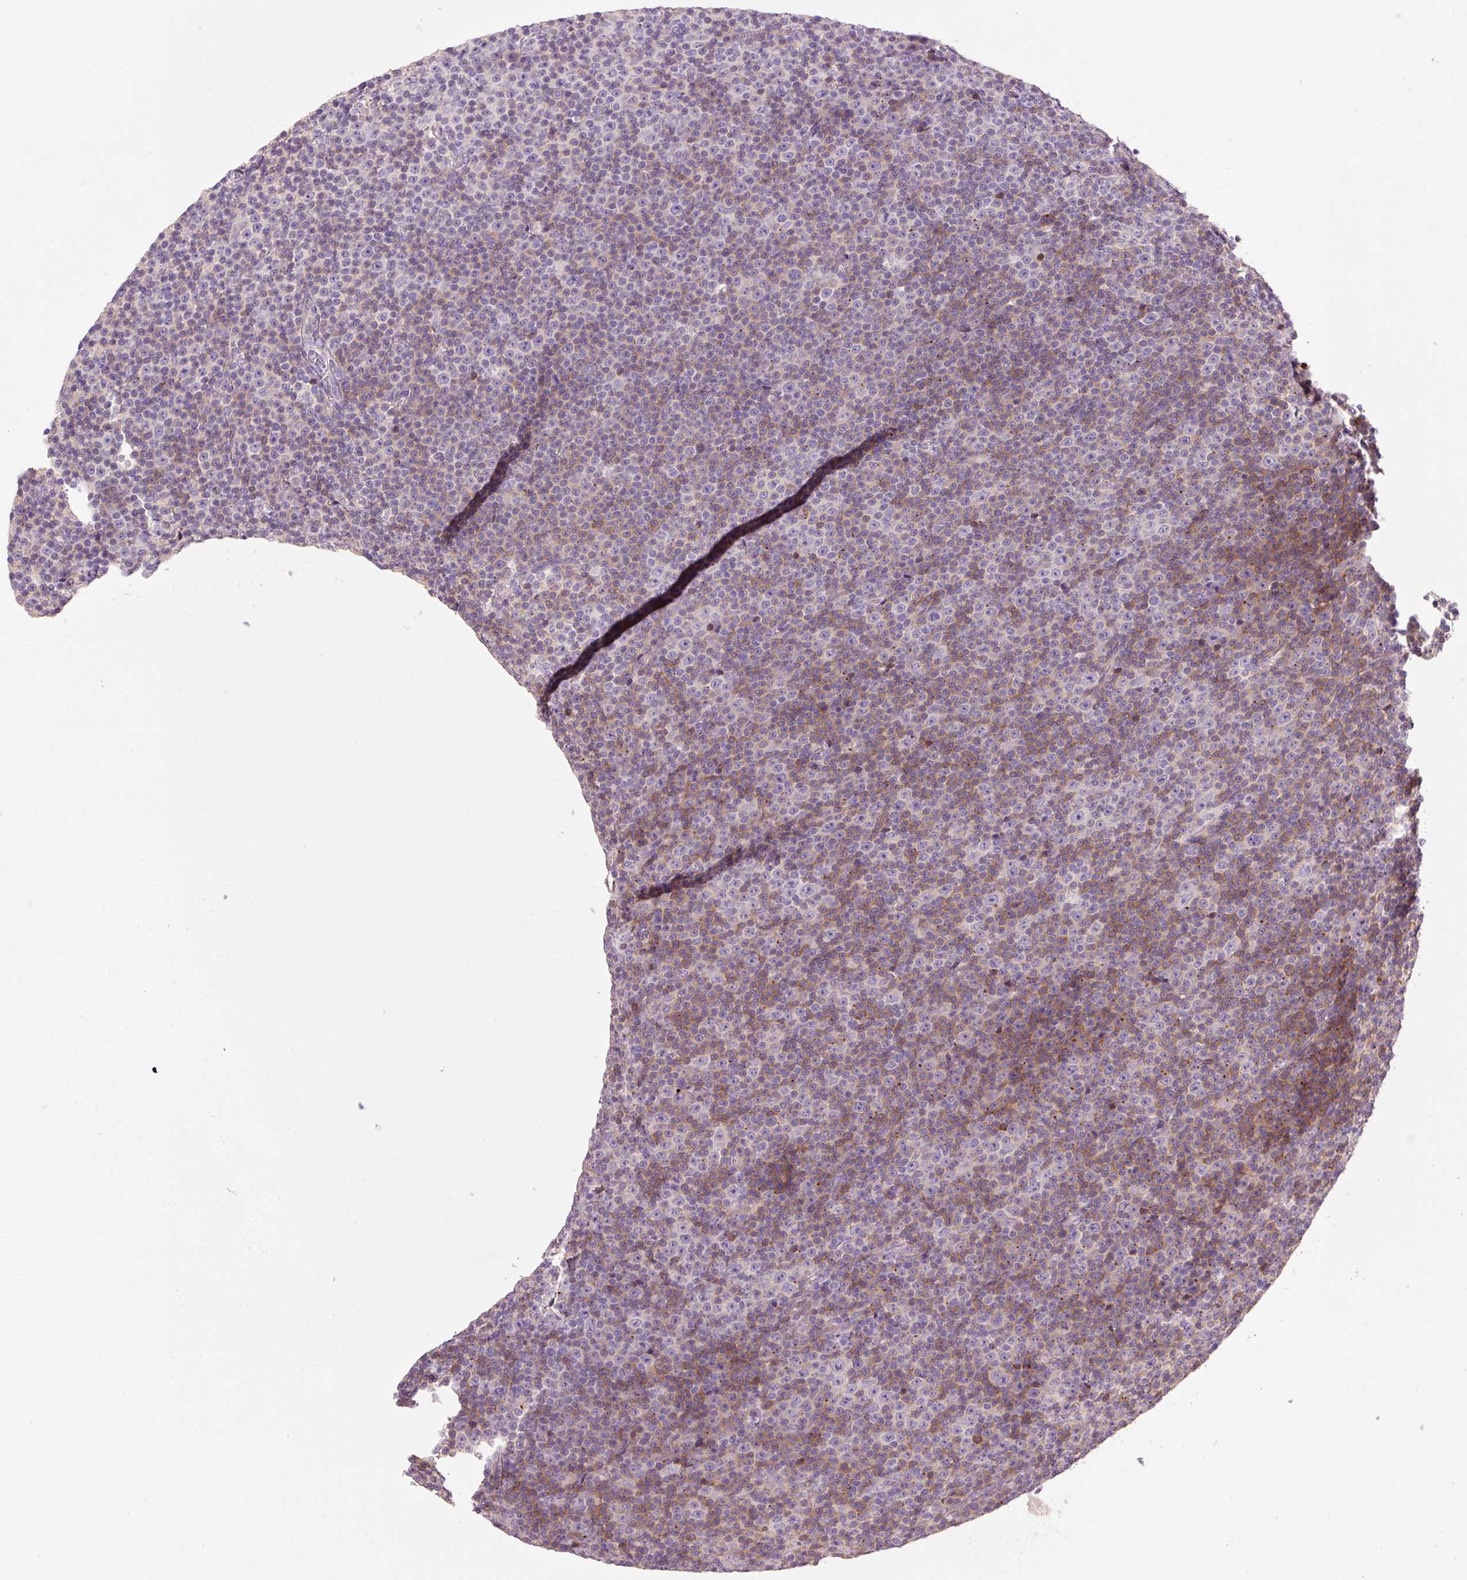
{"staining": {"intensity": "moderate", "quantity": "<25%", "location": "cytoplasmic/membranous"}, "tissue": "lymphoma", "cell_type": "Tumor cells", "image_type": "cancer", "snomed": [{"axis": "morphology", "description": "Malignant lymphoma, non-Hodgkin's type, Low grade"}, {"axis": "topography", "description": "Lymph node"}], "caption": "Protein staining by immunohistochemistry (IHC) demonstrates moderate cytoplasmic/membranous staining in about <25% of tumor cells in lymphoma.", "gene": "HAX1", "patient": {"sex": "female", "age": 67}}